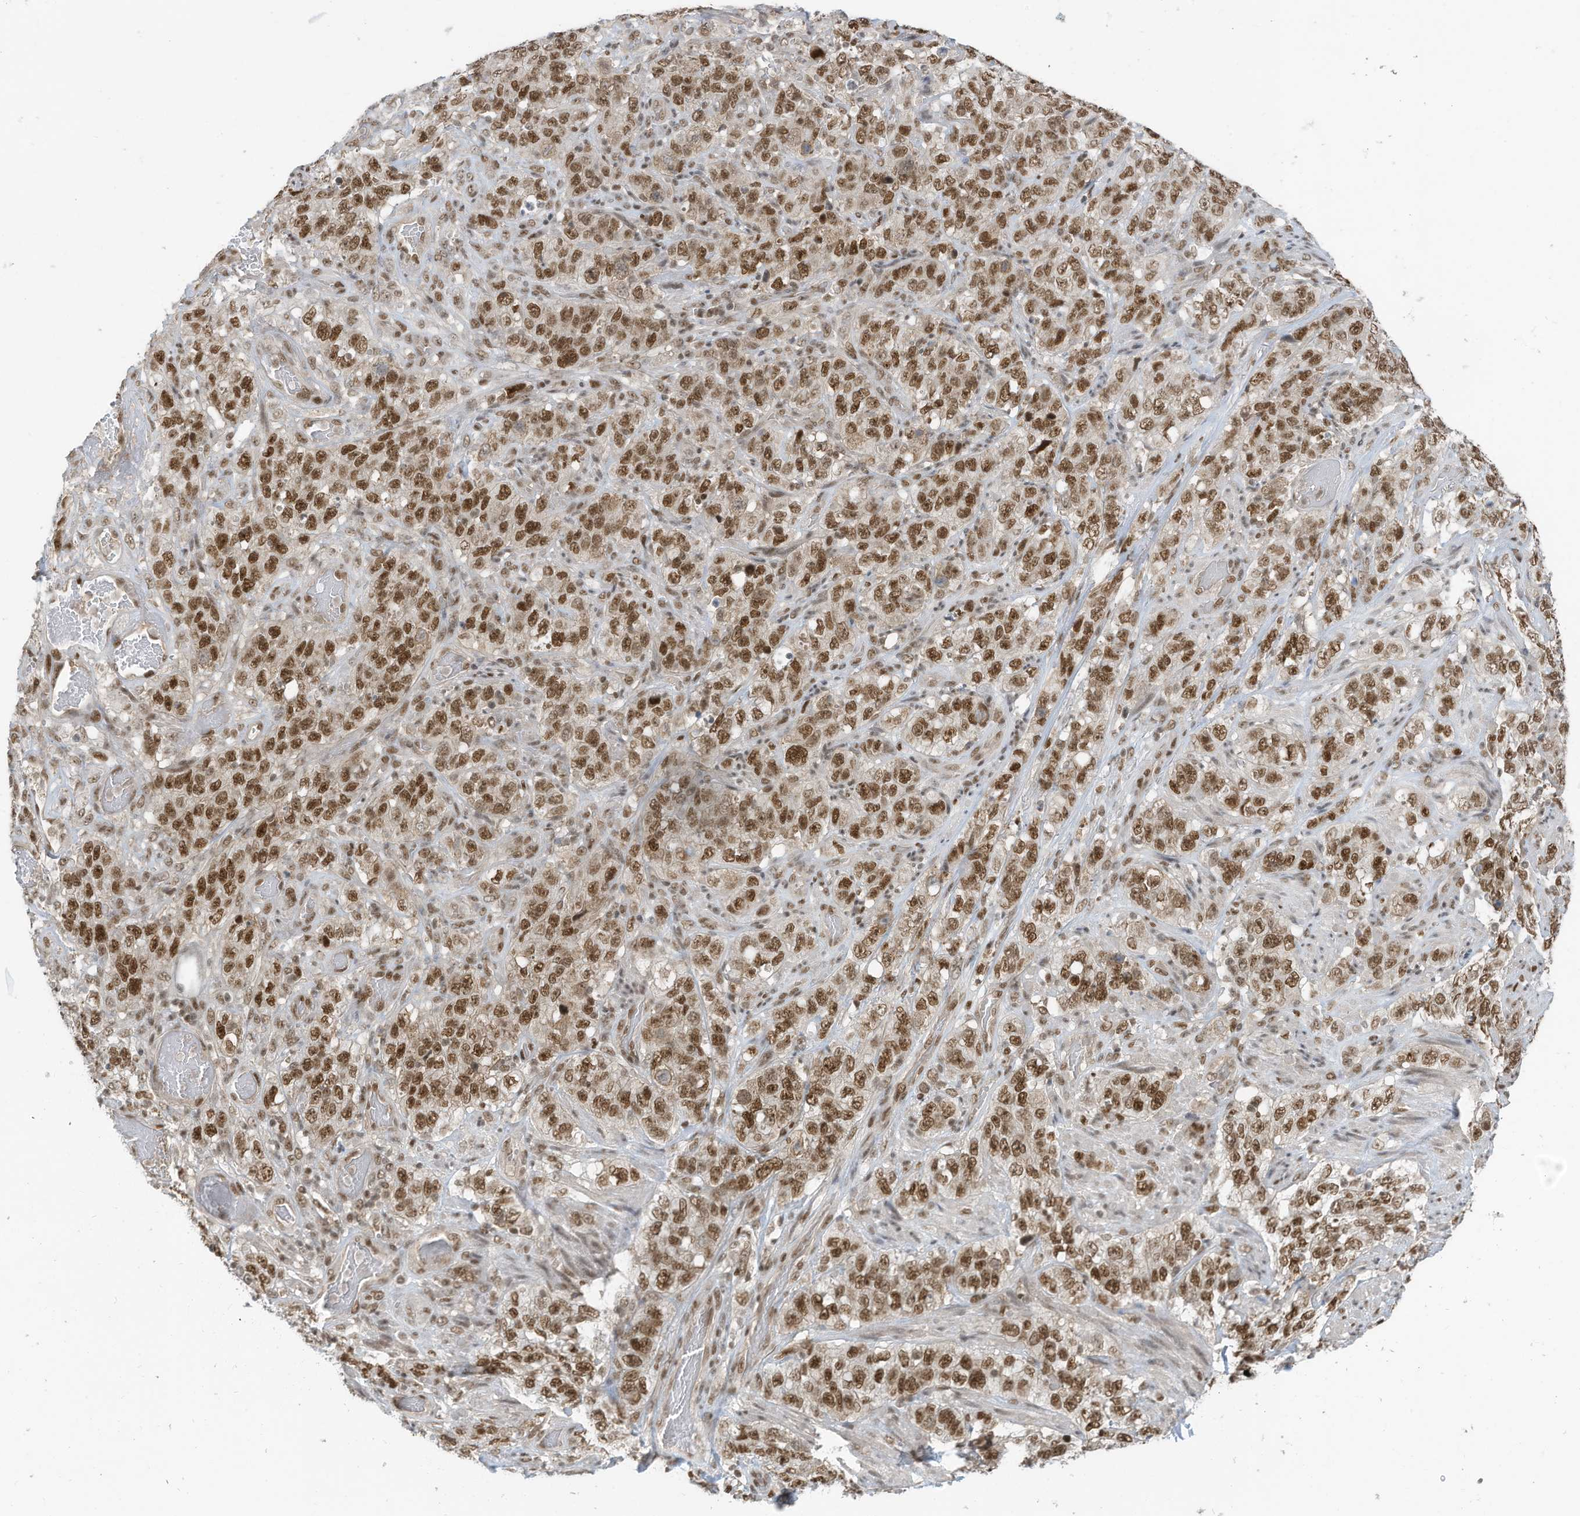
{"staining": {"intensity": "strong", "quantity": ">75%", "location": "nuclear"}, "tissue": "stomach cancer", "cell_type": "Tumor cells", "image_type": "cancer", "snomed": [{"axis": "morphology", "description": "Adenocarcinoma, NOS"}, {"axis": "topography", "description": "Stomach"}], "caption": "A histopathology image of human adenocarcinoma (stomach) stained for a protein reveals strong nuclear brown staining in tumor cells.", "gene": "DBR1", "patient": {"sex": "male", "age": 48}}